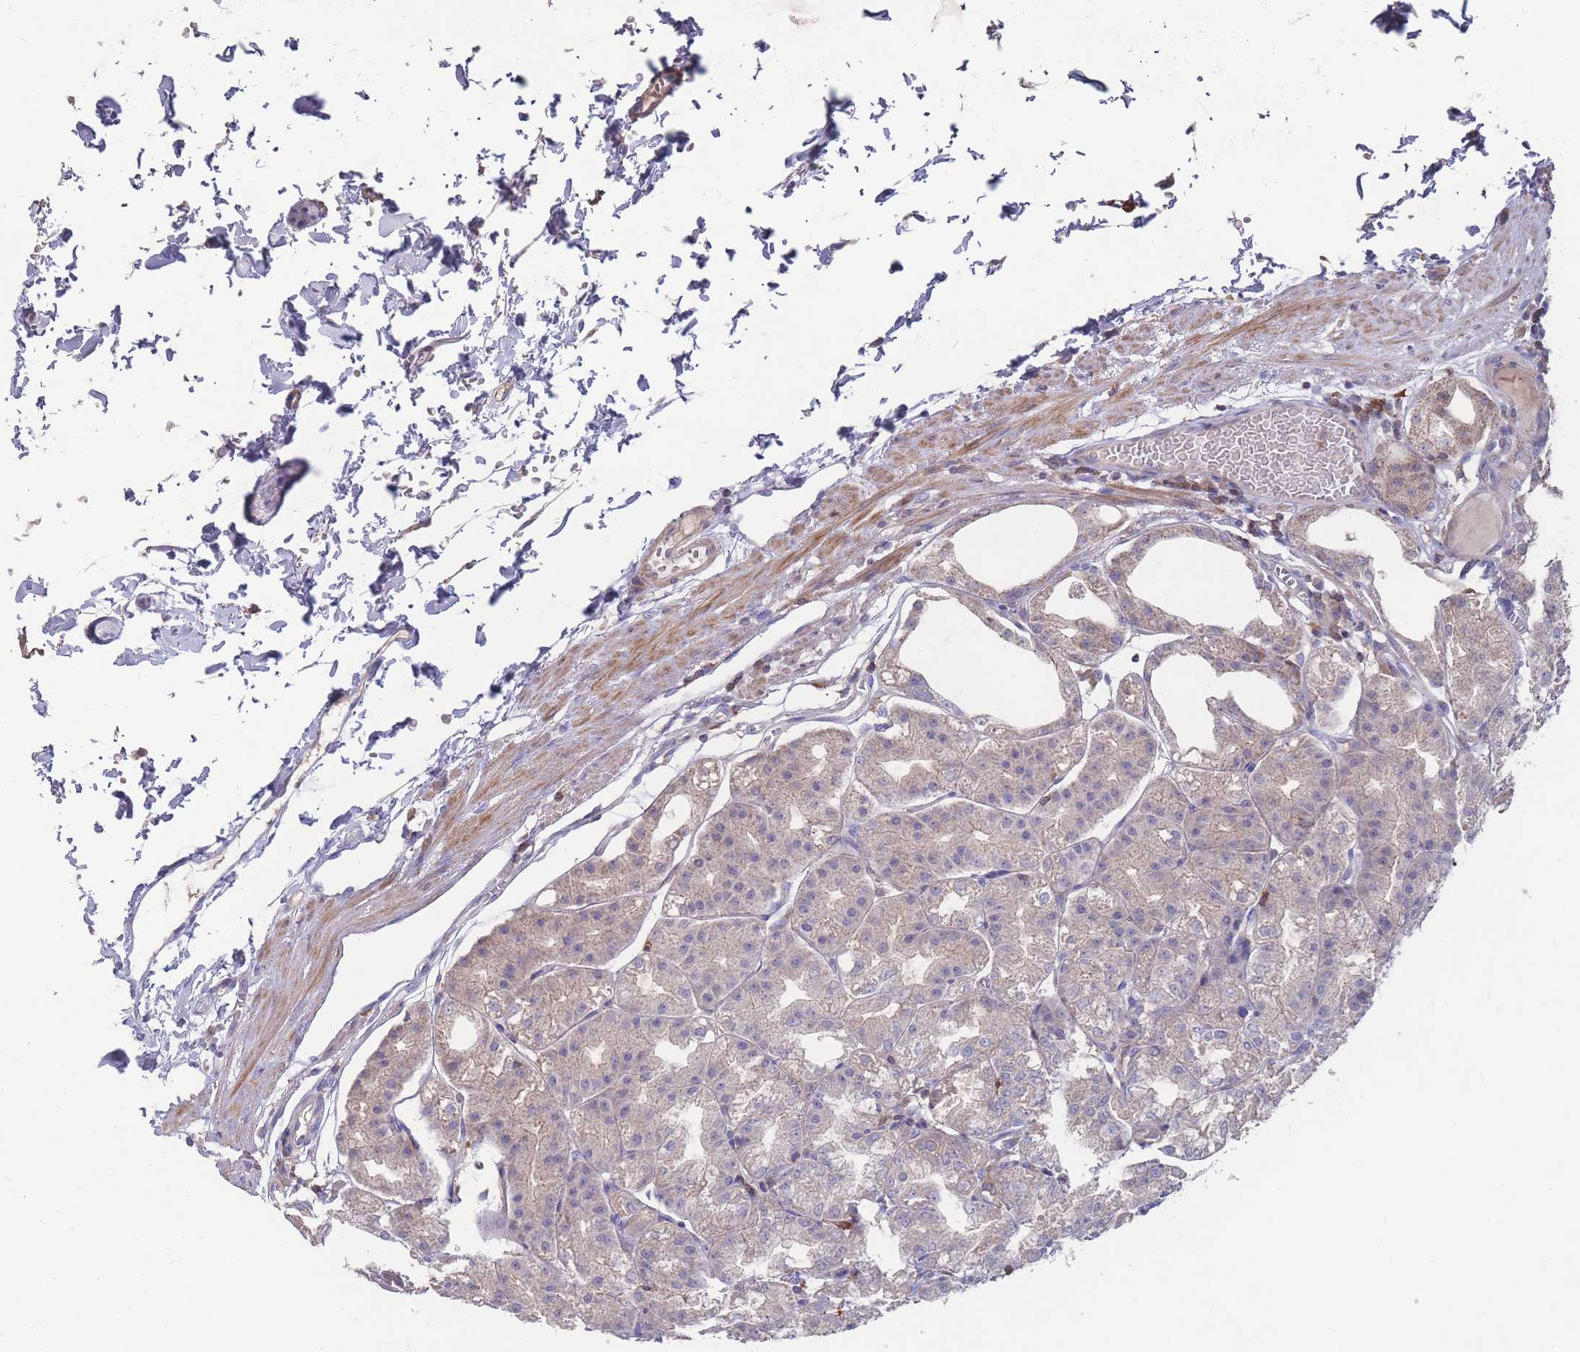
{"staining": {"intensity": "moderate", "quantity": "25%-75%", "location": "cytoplasmic/membranous"}, "tissue": "stomach", "cell_type": "Glandular cells", "image_type": "normal", "snomed": [{"axis": "morphology", "description": "Normal tissue, NOS"}, {"axis": "topography", "description": "Stomach, lower"}], "caption": "IHC of unremarkable human stomach displays medium levels of moderate cytoplasmic/membranous expression in approximately 25%-75% of glandular cells.", "gene": "CD33", "patient": {"sex": "male", "age": 71}}